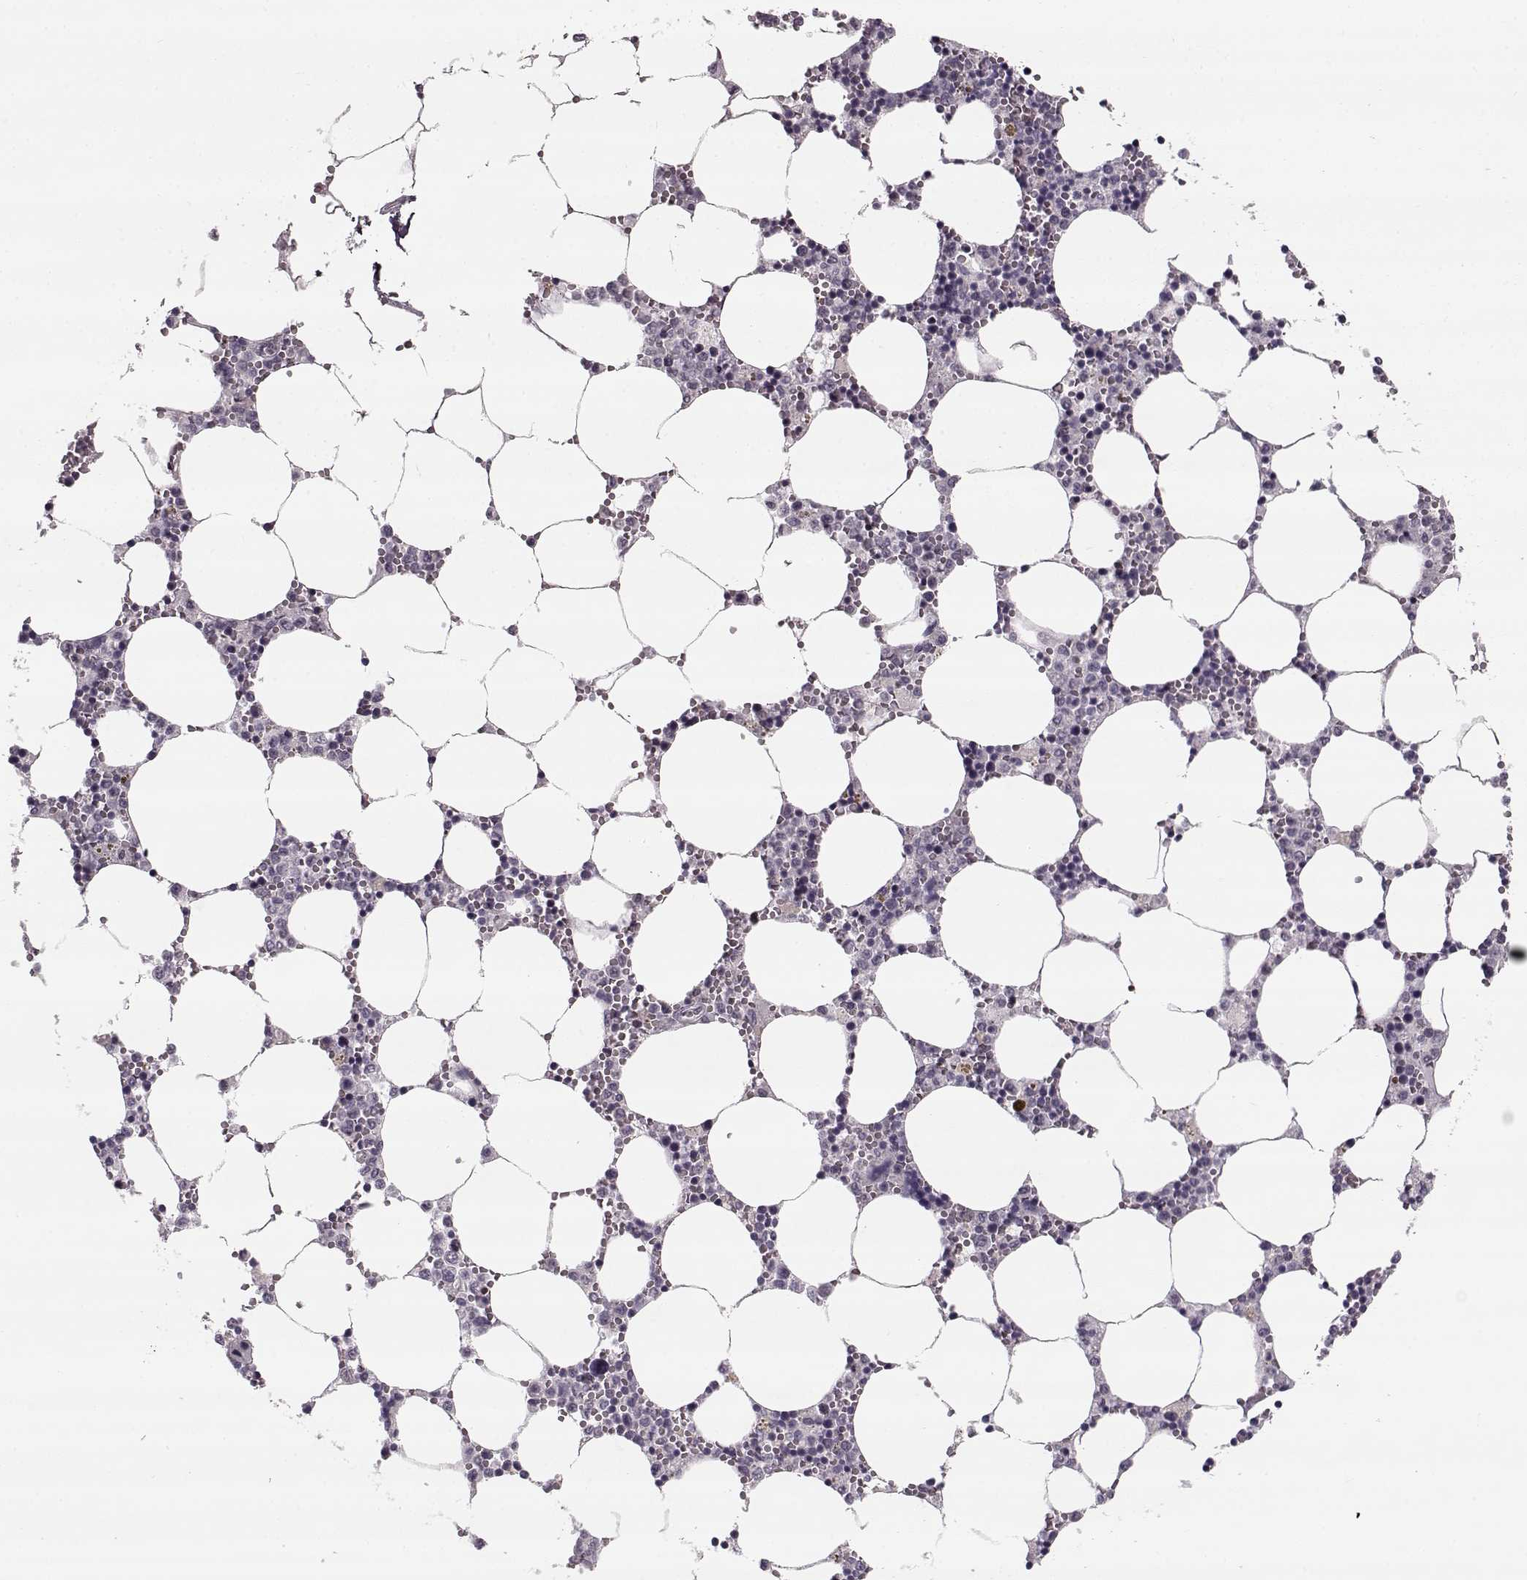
{"staining": {"intensity": "negative", "quantity": "none", "location": "none"}, "tissue": "bone marrow", "cell_type": "Hematopoietic cells", "image_type": "normal", "snomed": [{"axis": "morphology", "description": "Normal tissue, NOS"}, {"axis": "topography", "description": "Bone marrow"}], "caption": "A histopathology image of bone marrow stained for a protein displays no brown staining in hematopoietic cells.", "gene": "MAP6D1", "patient": {"sex": "female", "age": 64}}